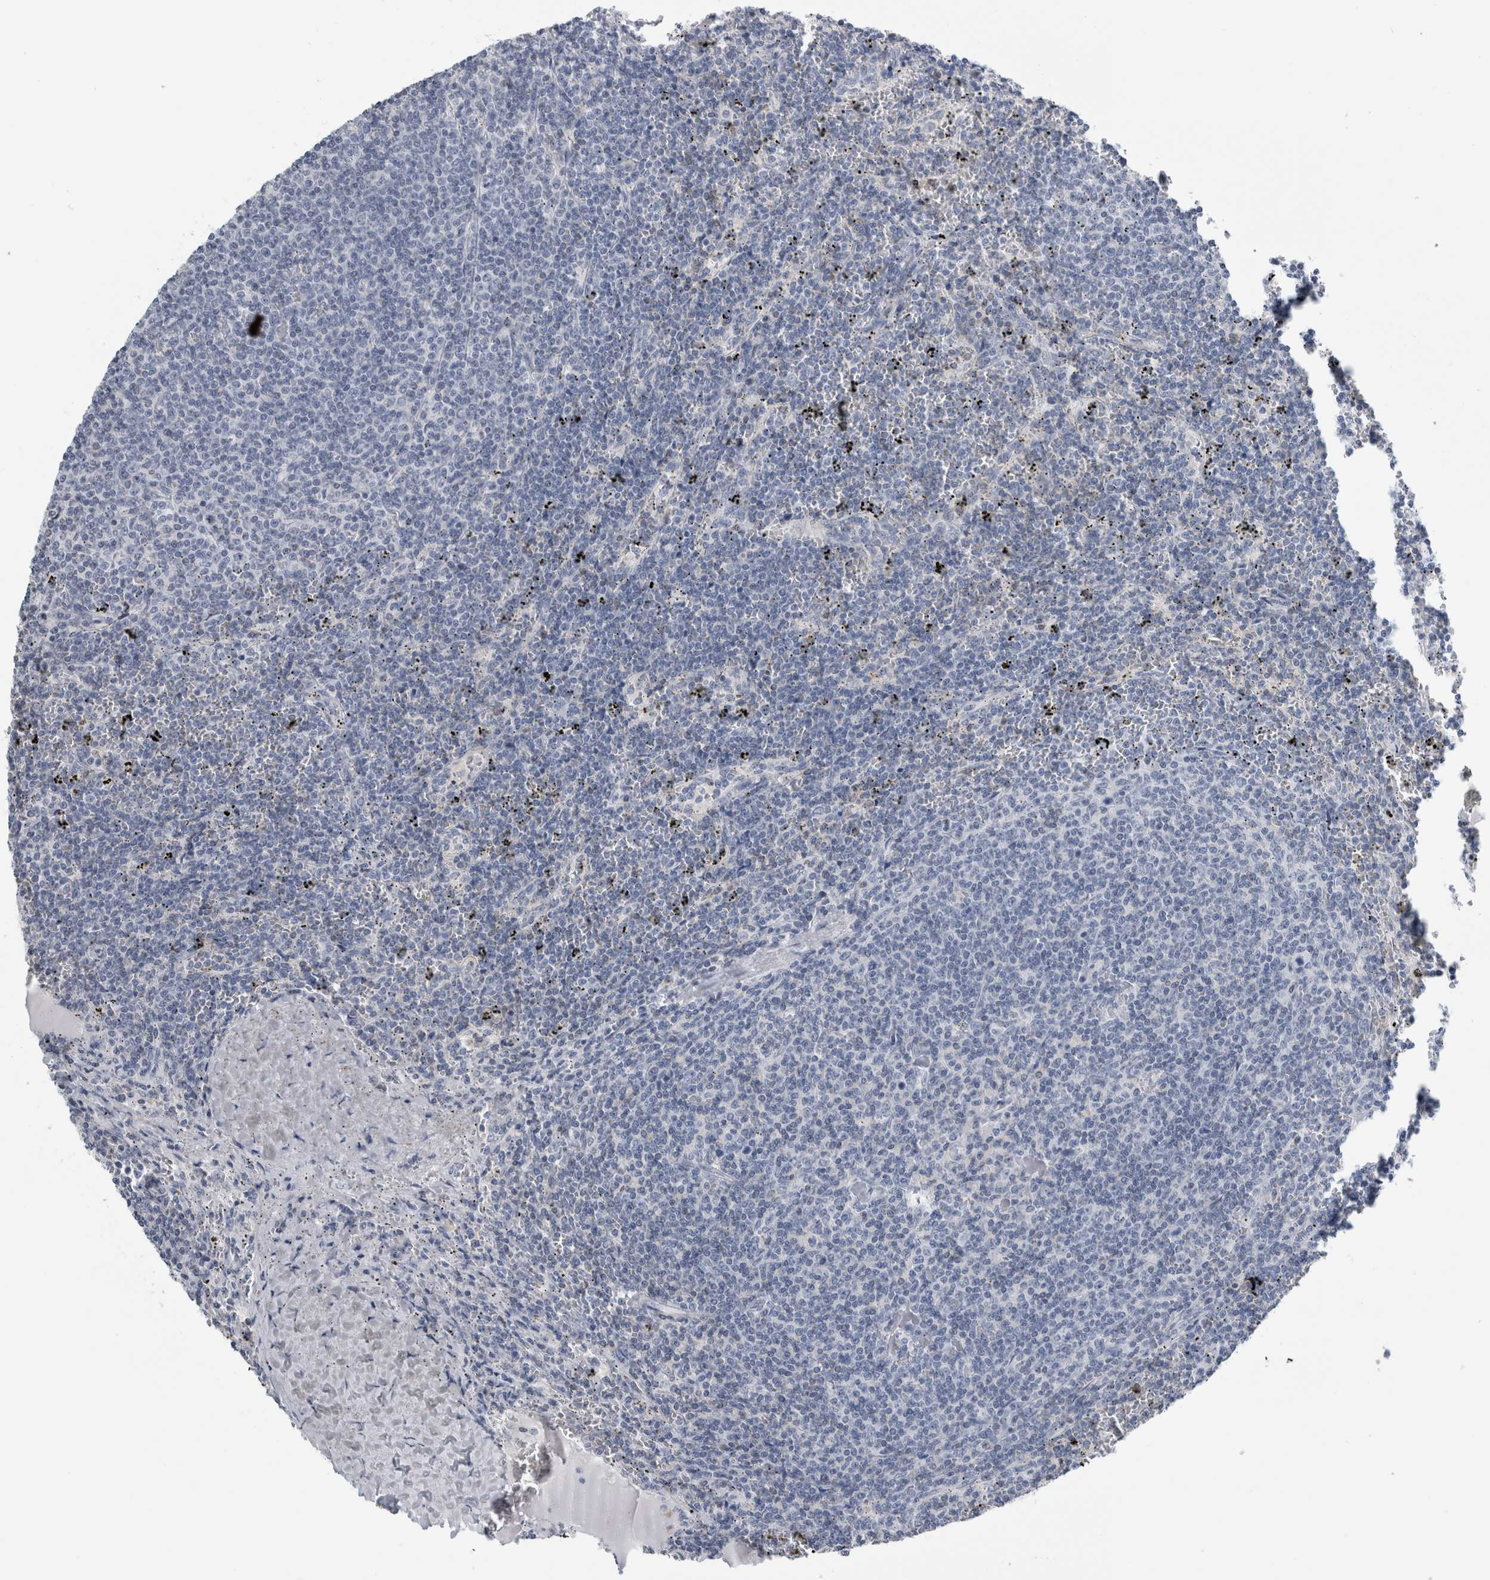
{"staining": {"intensity": "negative", "quantity": "none", "location": "none"}, "tissue": "lymphoma", "cell_type": "Tumor cells", "image_type": "cancer", "snomed": [{"axis": "morphology", "description": "Malignant lymphoma, non-Hodgkin's type, Low grade"}, {"axis": "topography", "description": "Spleen"}], "caption": "Immunohistochemical staining of human low-grade malignant lymphoma, non-Hodgkin's type shows no significant staining in tumor cells.", "gene": "ANKFY1", "patient": {"sex": "female", "age": 50}}